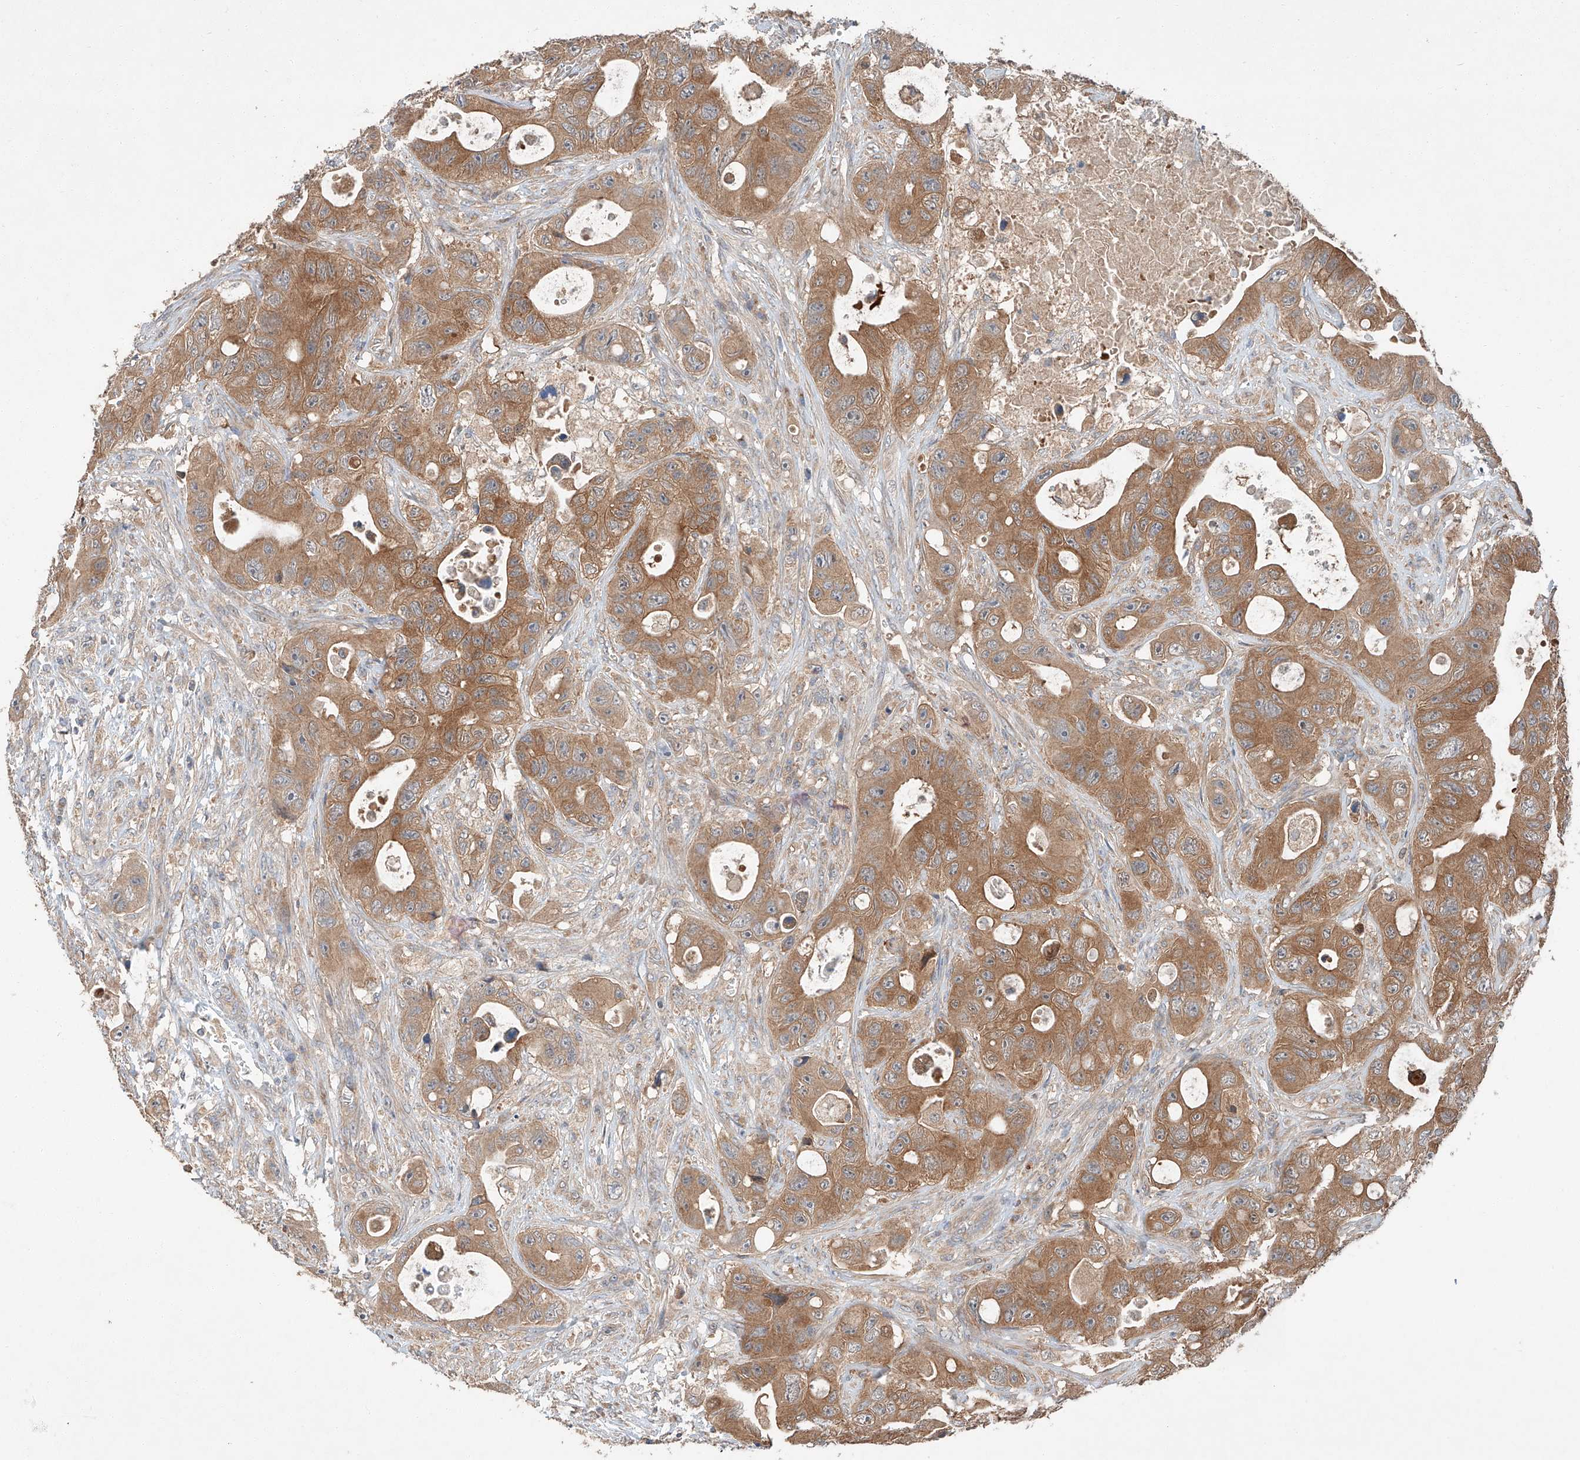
{"staining": {"intensity": "moderate", "quantity": ">75%", "location": "cytoplasmic/membranous"}, "tissue": "colorectal cancer", "cell_type": "Tumor cells", "image_type": "cancer", "snomed": [{"axis": "morphology", "description": "Adenocarcinoma, NOS"}, {"axis": "topography", "description": "Colon"}], "caption": "Protein staining shows moderate cytoplasmic/membranous positivity in approximately >75% of tumor cells in colorectal adenocarcinoma. (DAB IHC, brown staining for protein, blue staining for nuclei).", "gene": "XPNPEP1", "patient": {"sex": "female", "age": 46}}